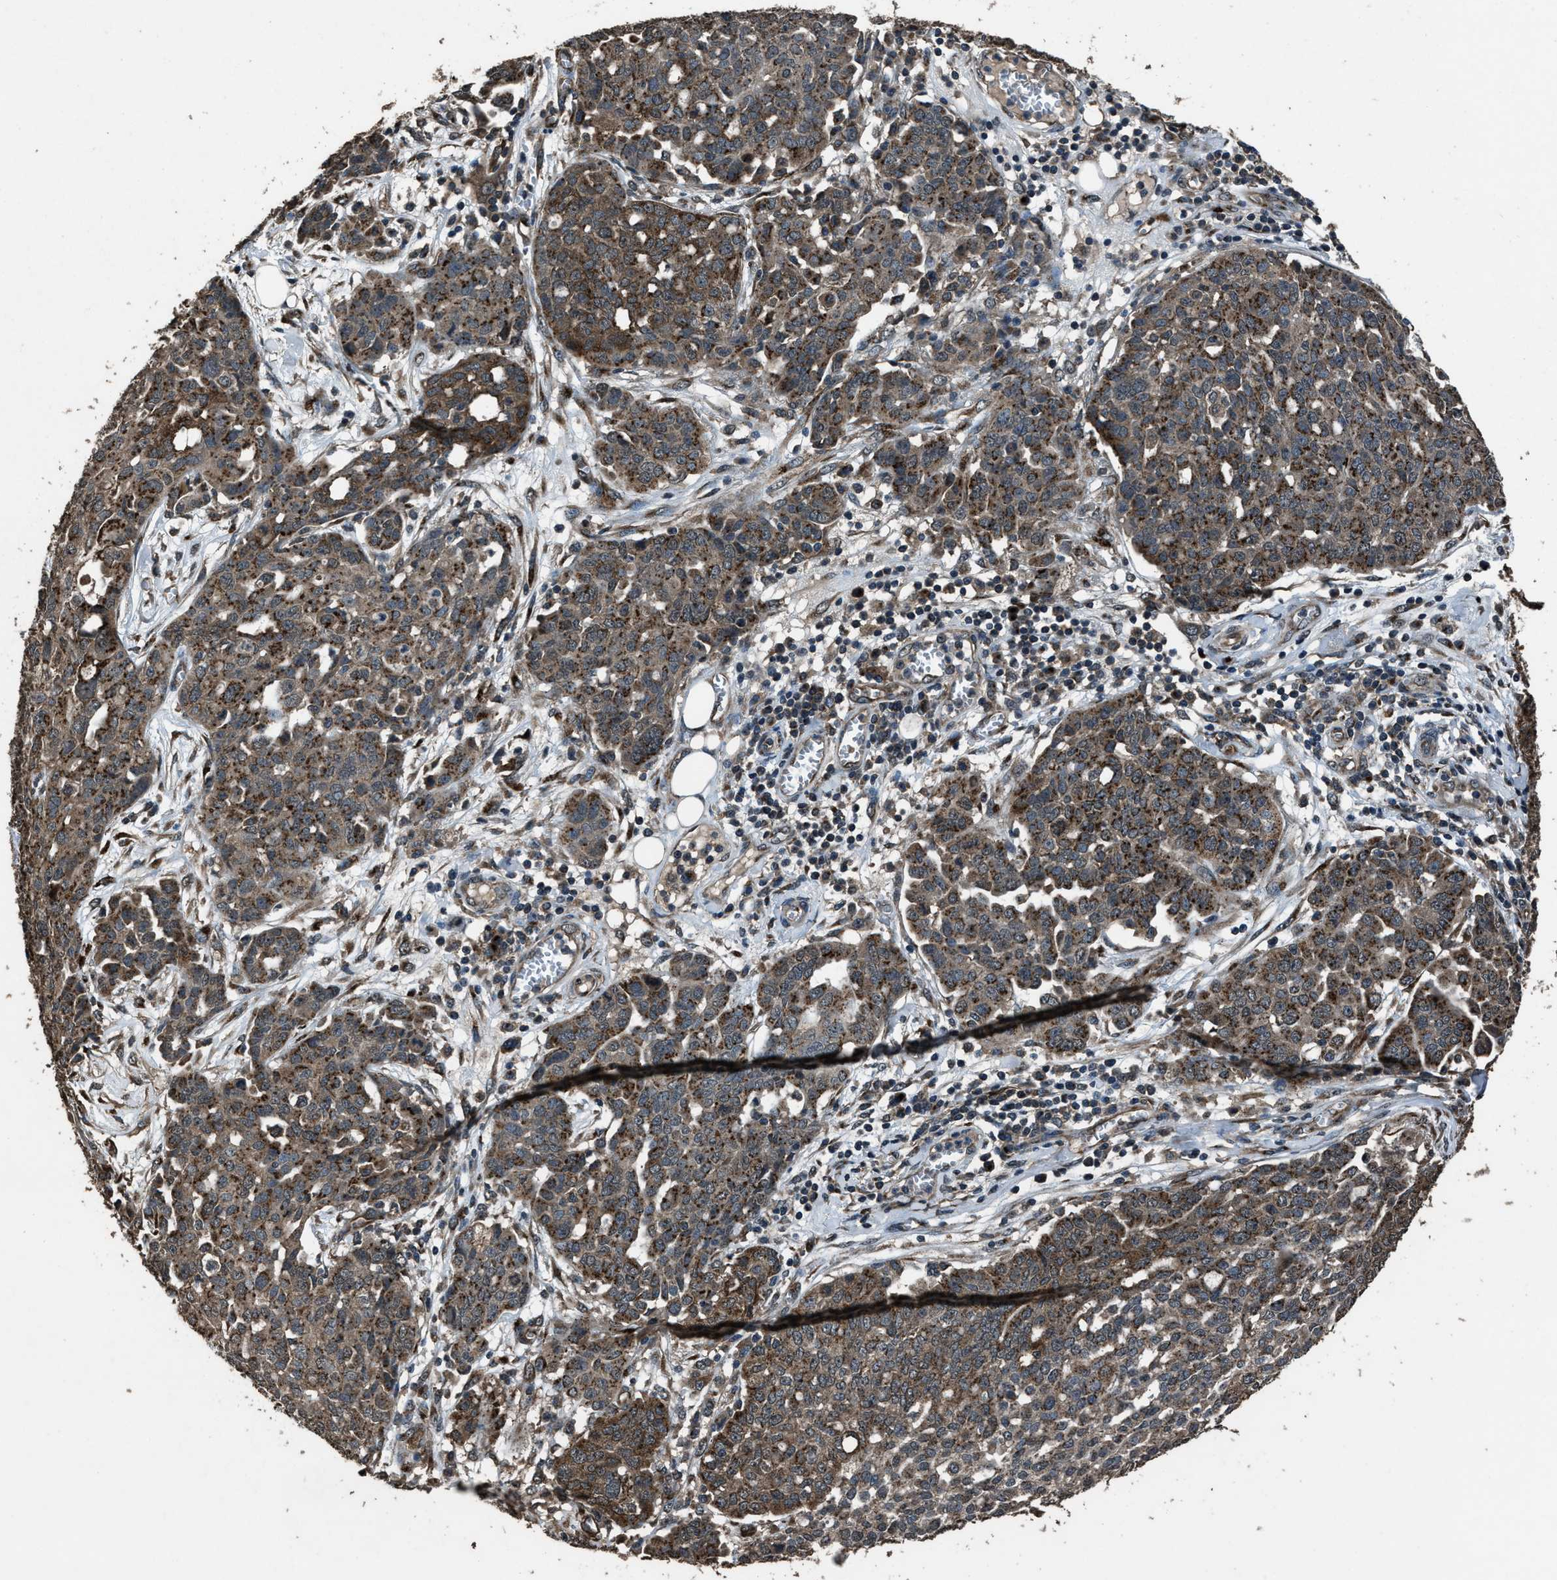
{"staining": {"intensity": "strong", "quantity": "25%-75%", "location": "cytoplasmic/membranous"}, "tissue": "ovarian cancer", "cell_type": "Tumor cells", "image_type": "cancer", "snomed": [{"axis": "morphology", "description": "Cystadenocarcinoma, serous, NOS"}, {"axis": "topography", "description": "Soft tissue"}, {"axis": "topography", "description": "Ovary"}], "caption": "Immunohistochemistry (IHC) image of neoplastic tissue: ovarian cancer stained using IHC demonstrates high levels of strong protein expression localized specifically in the cytoplasmic/membranous of tumor cells, appearing as a cytoplasmic/membranous brown color.", "gene": "SLC38A10", "patient": {"sex": "female", "age": 57}}